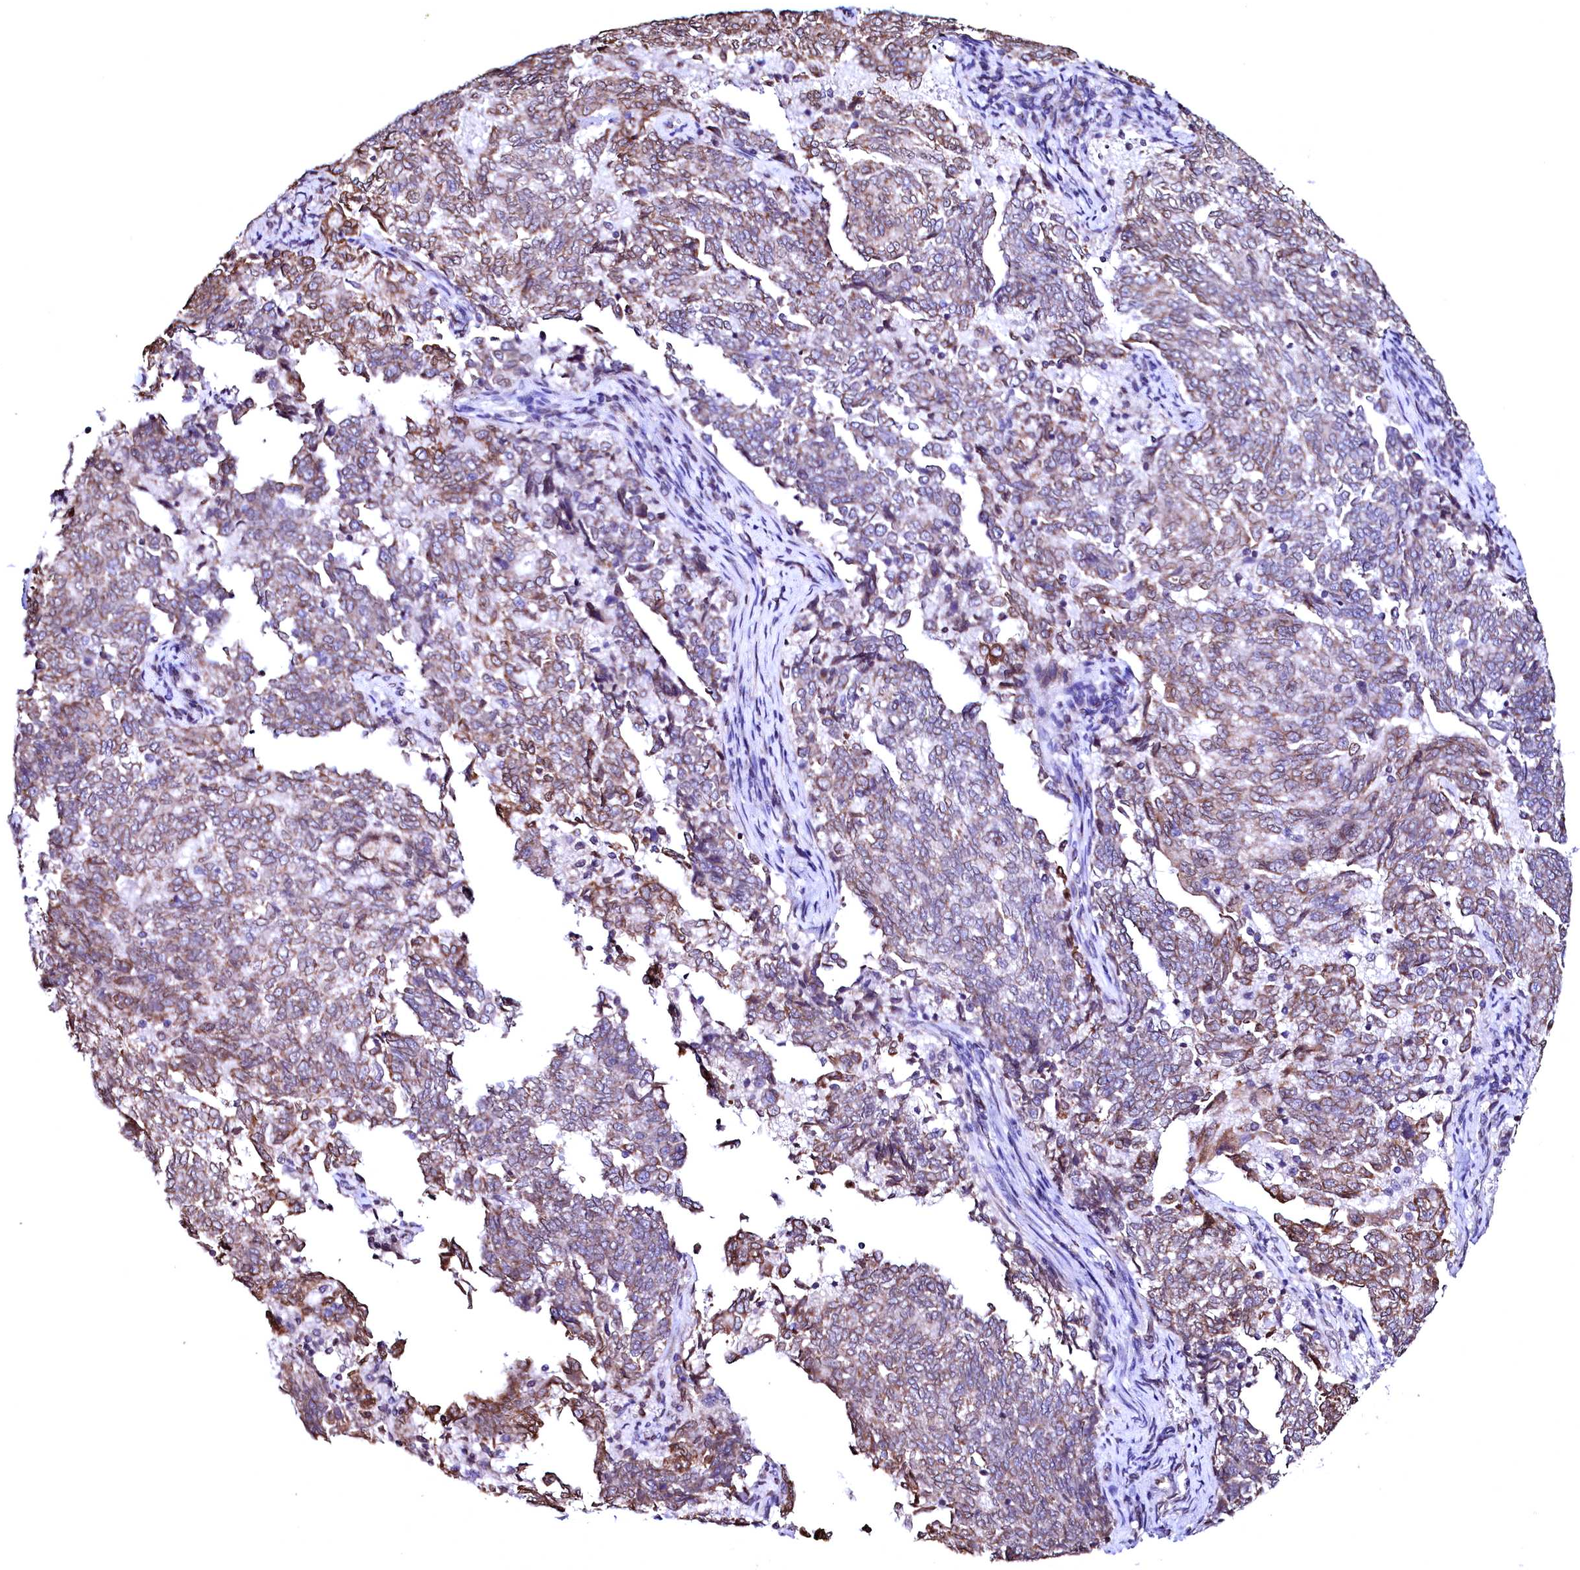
{"staining": {"intensity": "weak", "quantity": "25%-75%", "location": "cytoplasmic/membranous"}, "tissue": "endometrial cancer", "cell_type": "Tumor cells", "image_type": "cancer", "snomed": [{"axis": "morphology", "description": "Adenocarcinoma, NOS"}, {"axis": "topography", "description": "Endometrium"}], "caption": "Tumor cells show weak cytoplasmic/membranous staining in approximately 25%-75% of cells in endometrial cancer.", "gene": "HAND1", "patient": {"sex": "female", "age": 80}}